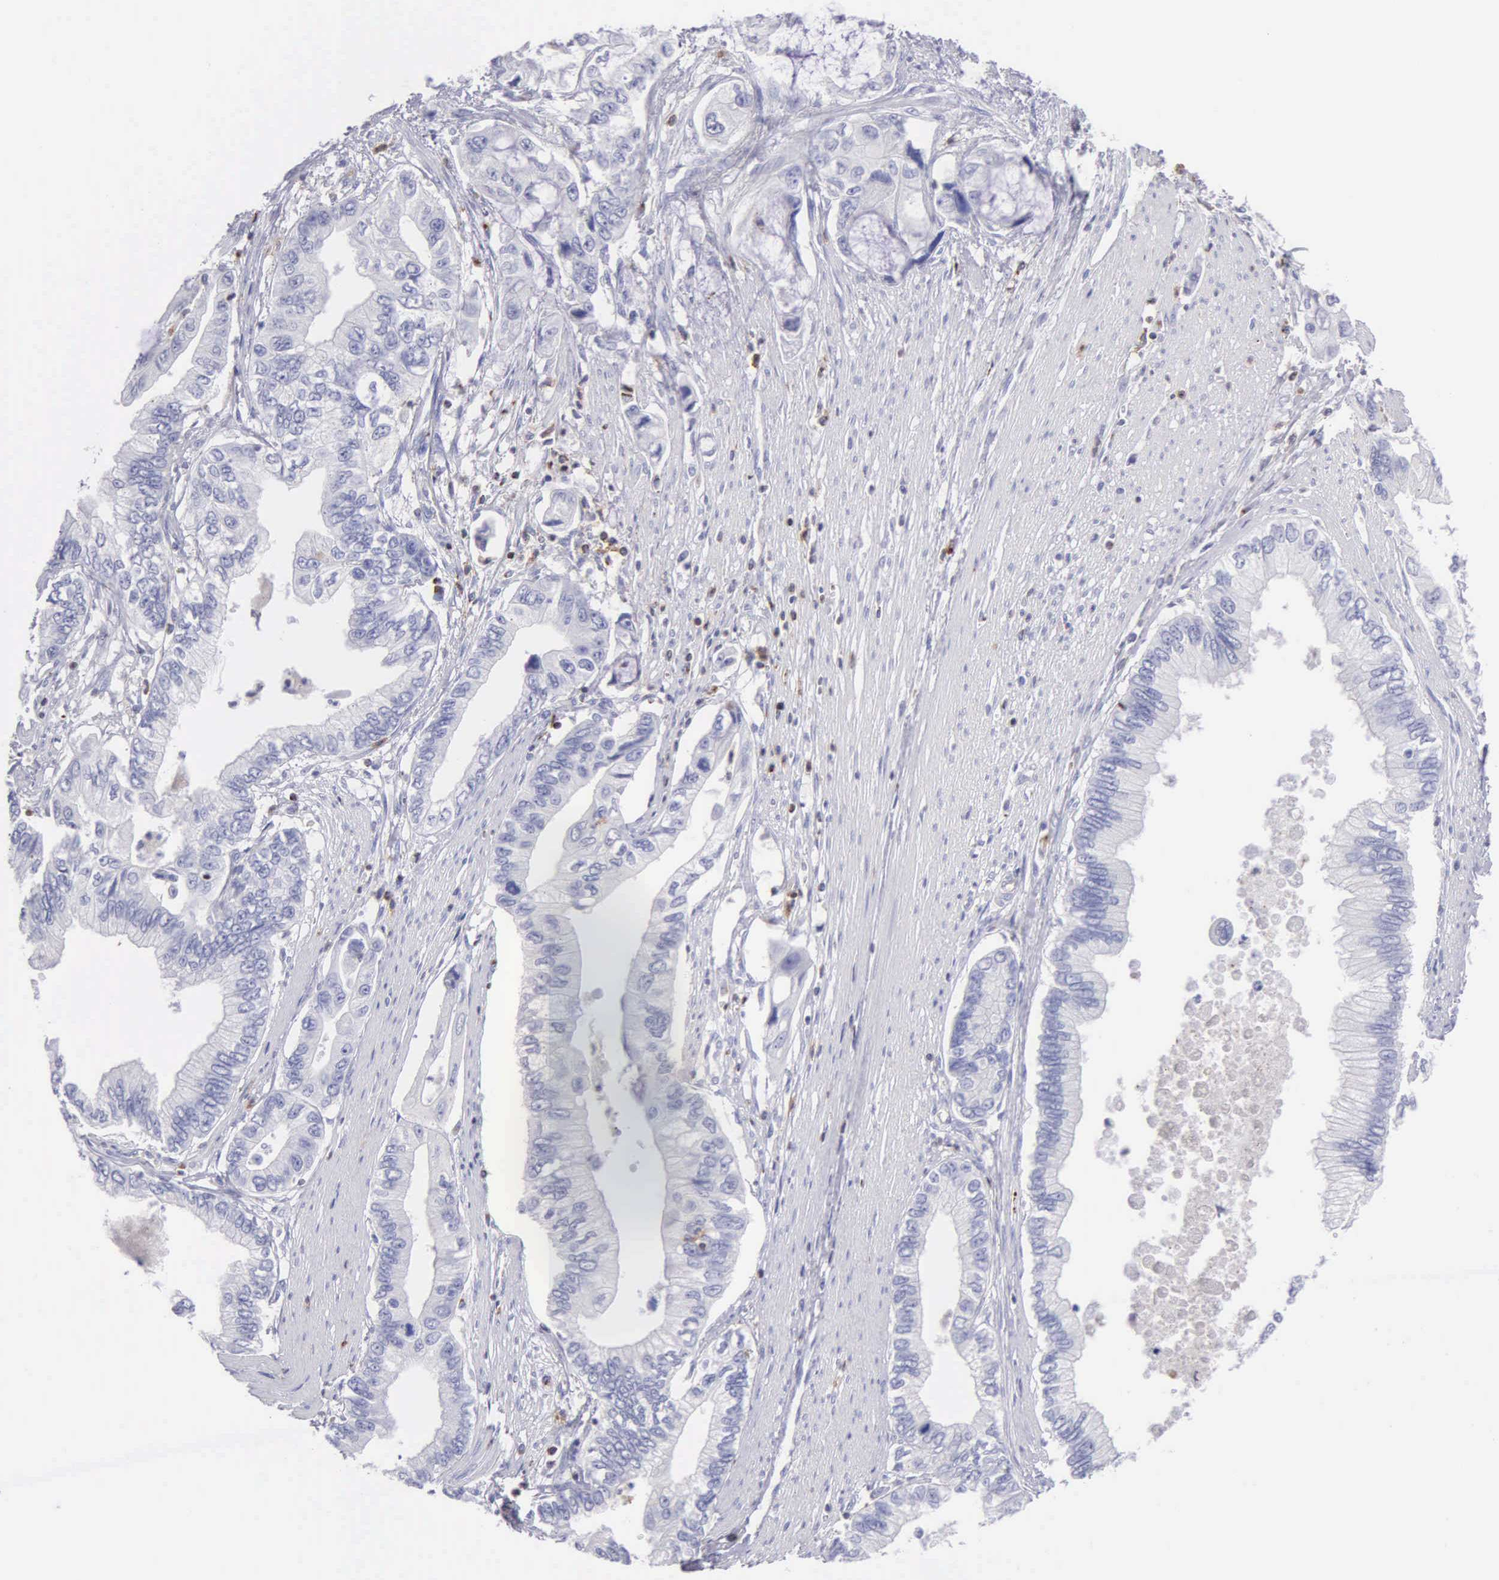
{"staining": {"intensity": "negative", "quantity": "none", "location": "none"}, "tissue": "pancreatic cancer", "cell_type": "Tumor cells", "image_type": "cancer", "snomed": [{"axis": "morphology", "description": "Adenocarcinoma, NOS"}, {"axis": "topography", "description": "Pancreas"}, {"axis": "topography", "description": "Stomach, upper"}], "caption": "IHC photomicrograph of neoplastic tissue: human pancreatic adenocarcinoma stained with DAB (3,3'-diaminobenzidine) displays no significant protein positivity in tumor cells.", "gene": "SRGN", "patient": {"sex": "male", "age": 77}}